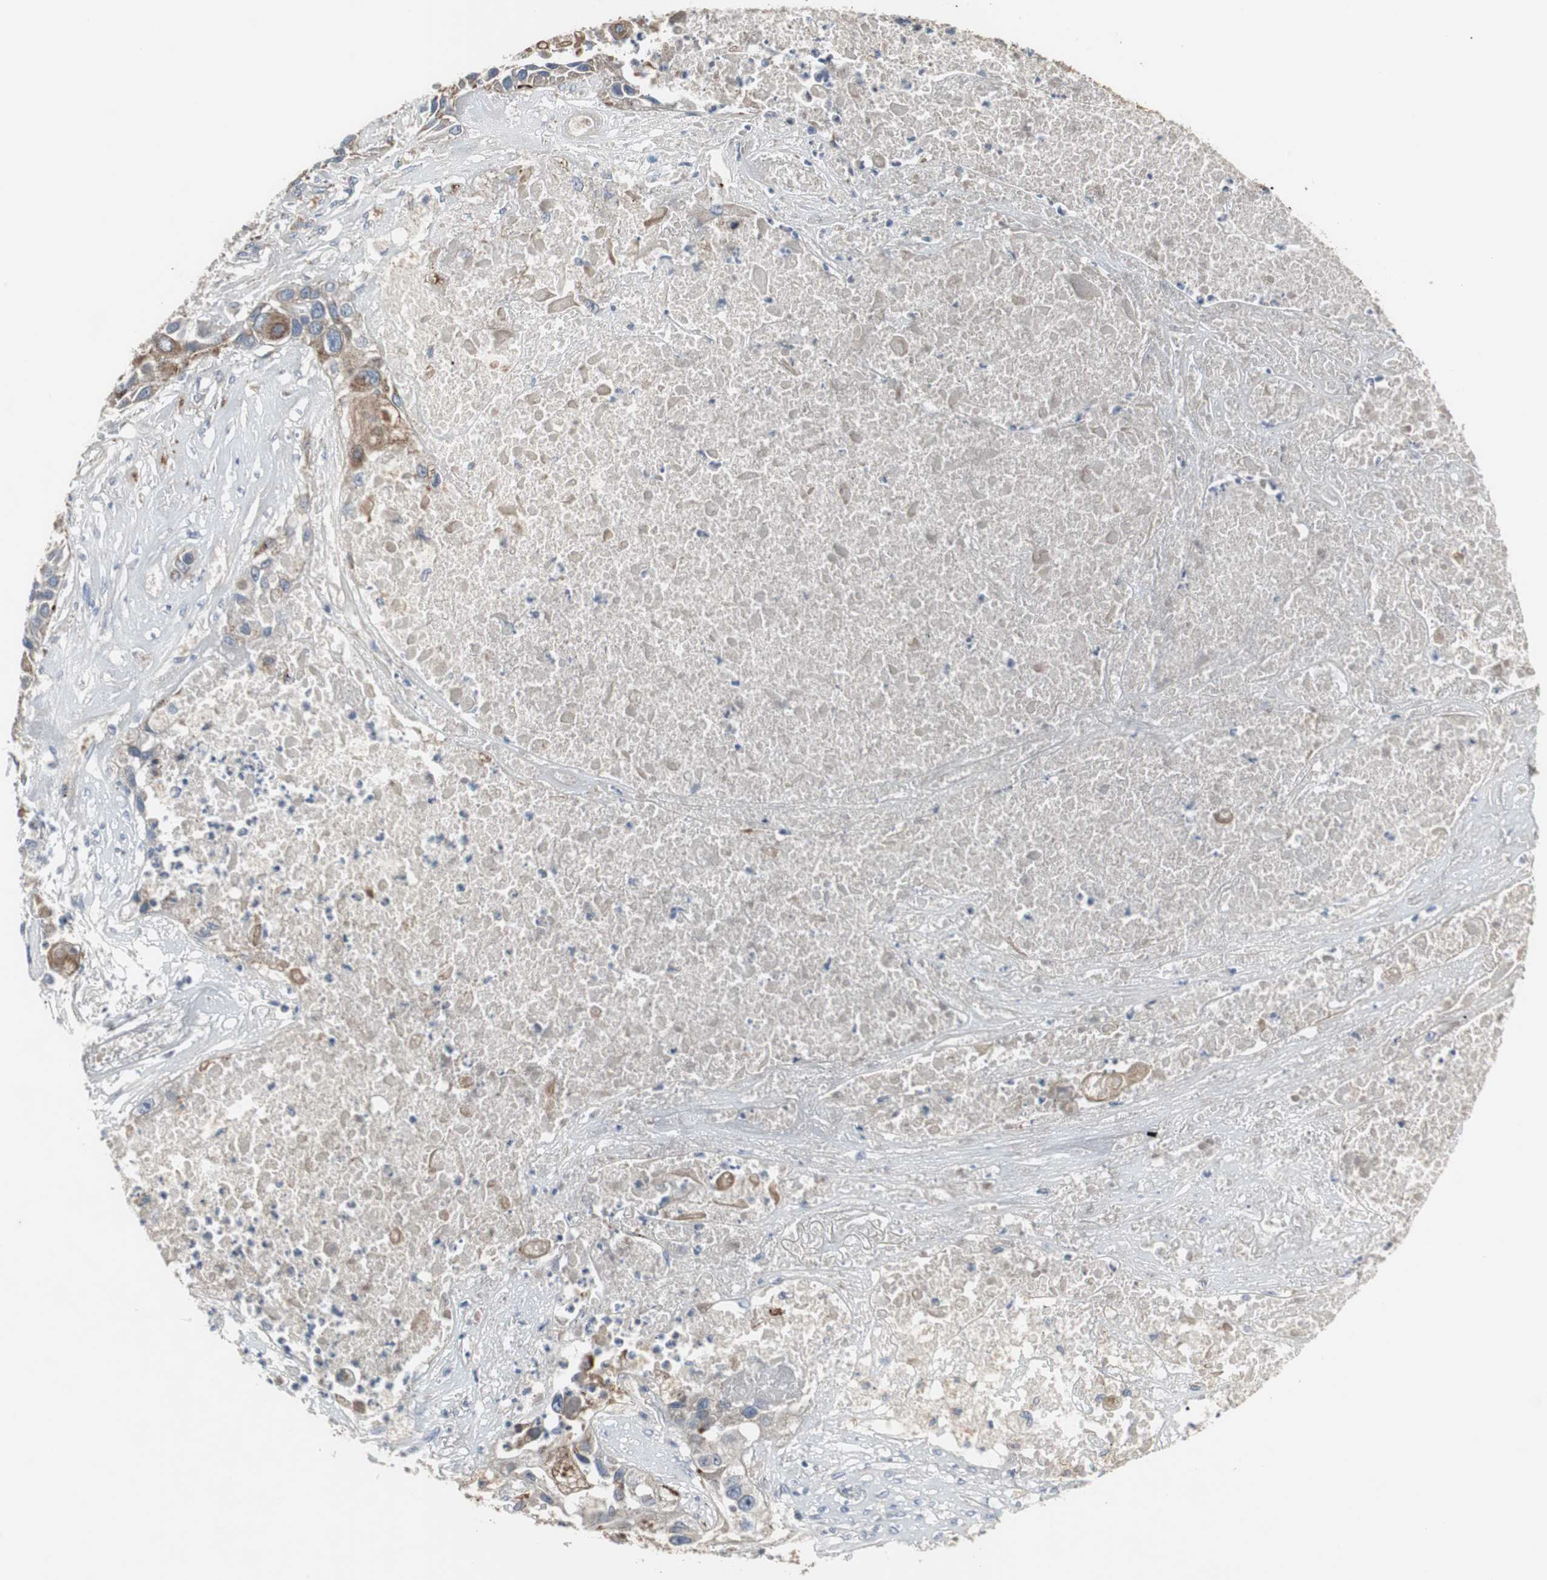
{"staining": {"intensity": "moderate", "quantity": ">75%", "location": "cytoplasmic/membranous"}, "tissue": "lung cancer", "cell_type": "Tumor cells", "image_type": "cancer", "snomed": [{"axis": "morphology", "description": "Squamous cell carcinoma, NOS"}, {"axis": "topography", "description": "Lung"}], "caption": "A histopathology image of lung cancer stained for a protein displays moderate cytoplasmic/membranous brown staining in tumor cells.", "gene": "GBA1", "patient": {"sex": "male", "age": 71}}